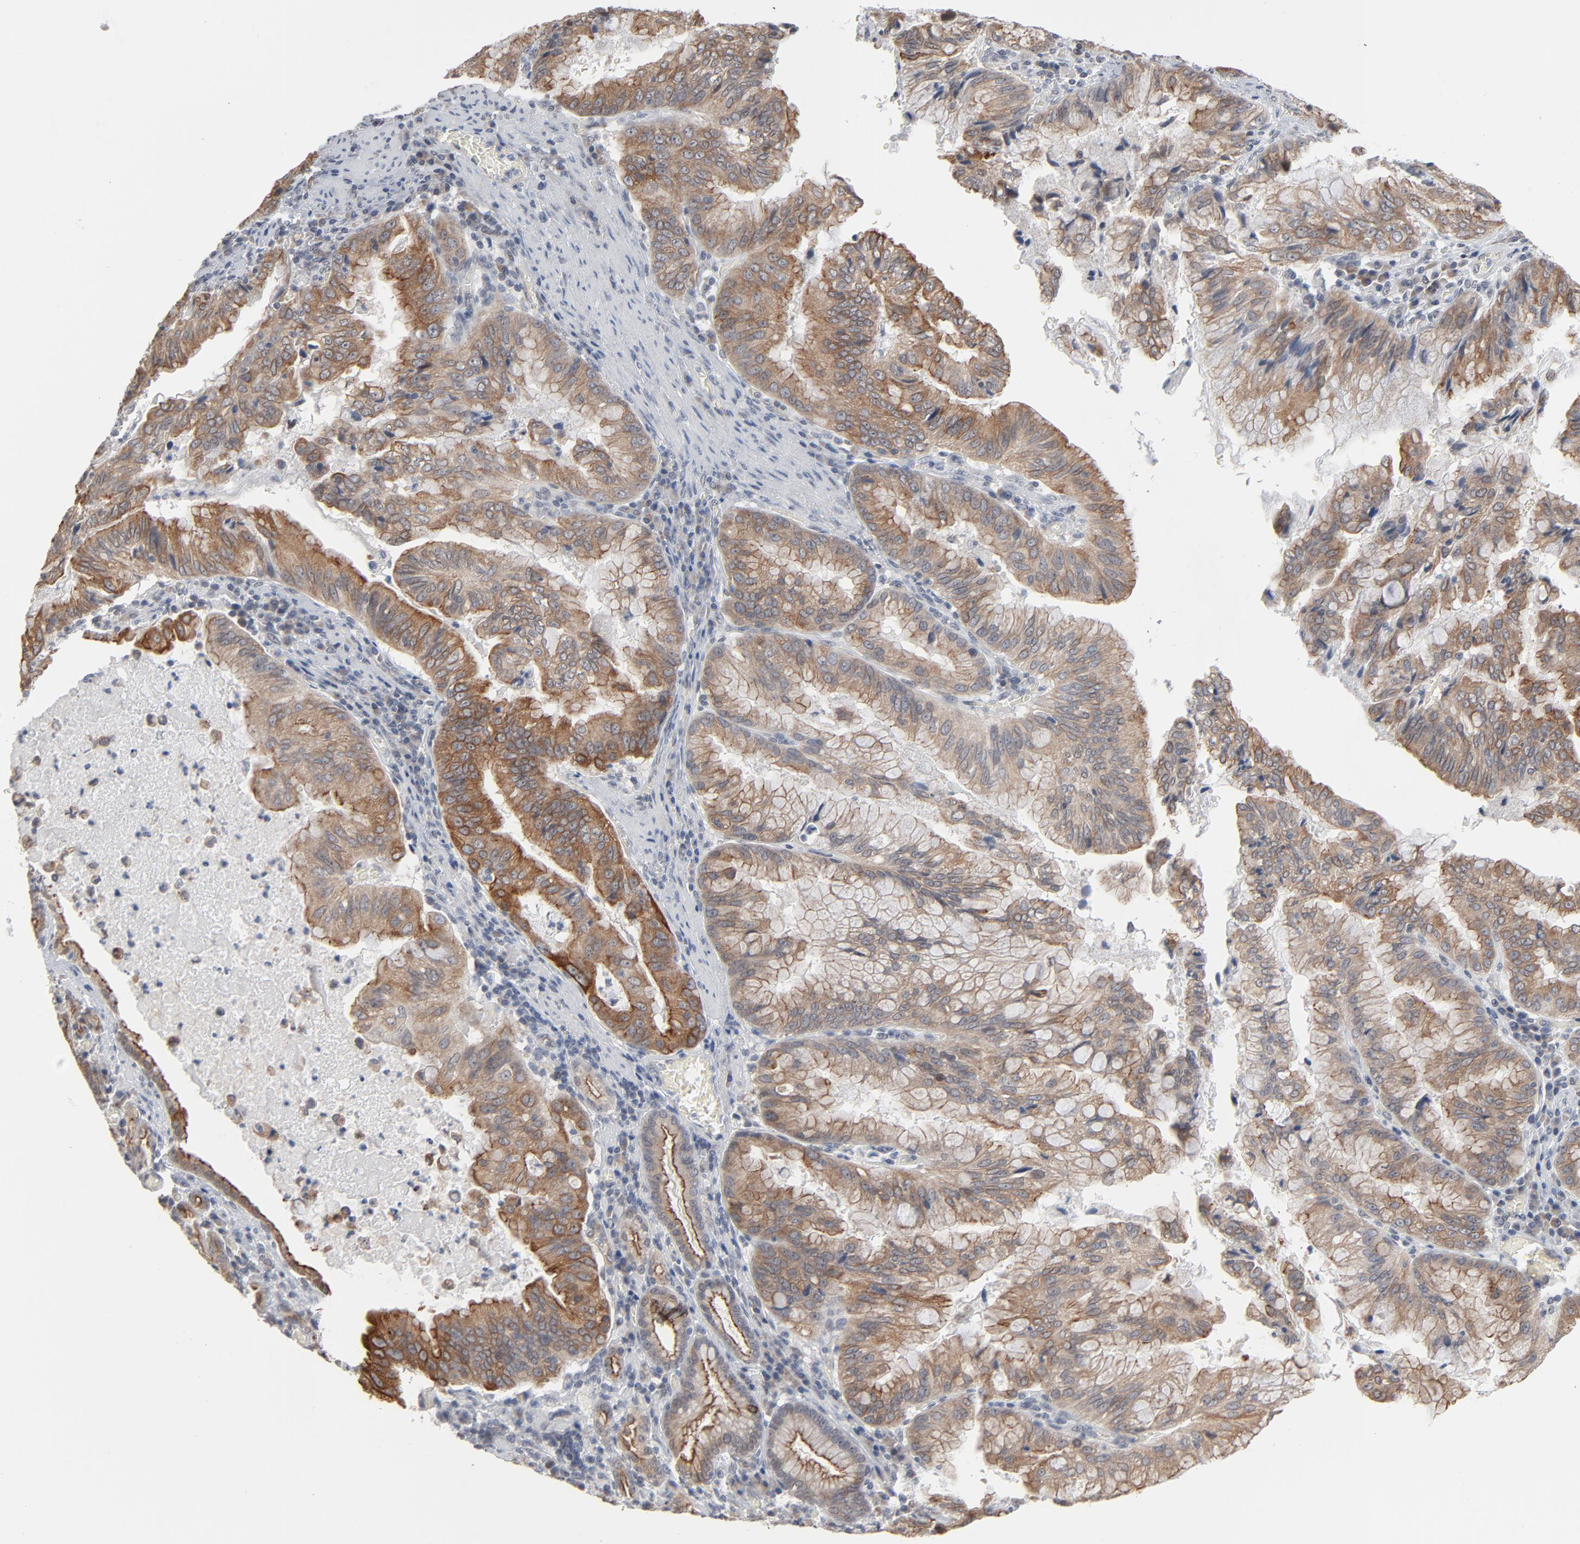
{"staining": {"intensity": "strong", "quantity": ">75%", "location": "cytoplasmic/membranous"}, "tissue": "stomach cancer", "cell_type": "Tumor cells", "image_type": "cancer", "snomed": [{"axis": "morphology", "description": "Adenocarcinoma, NOS"}, {"axis": "topography", "description": "Stomach, upper"}], "caption": "Immunohistochemical staining of human stomach adenocarcinoma displays high levels of strong cytoplasmic/membranous protein staining in approximately >75% of tumor cells.", "gene": "ITPR3", "patient": {"sex": "male", "age": 80}}